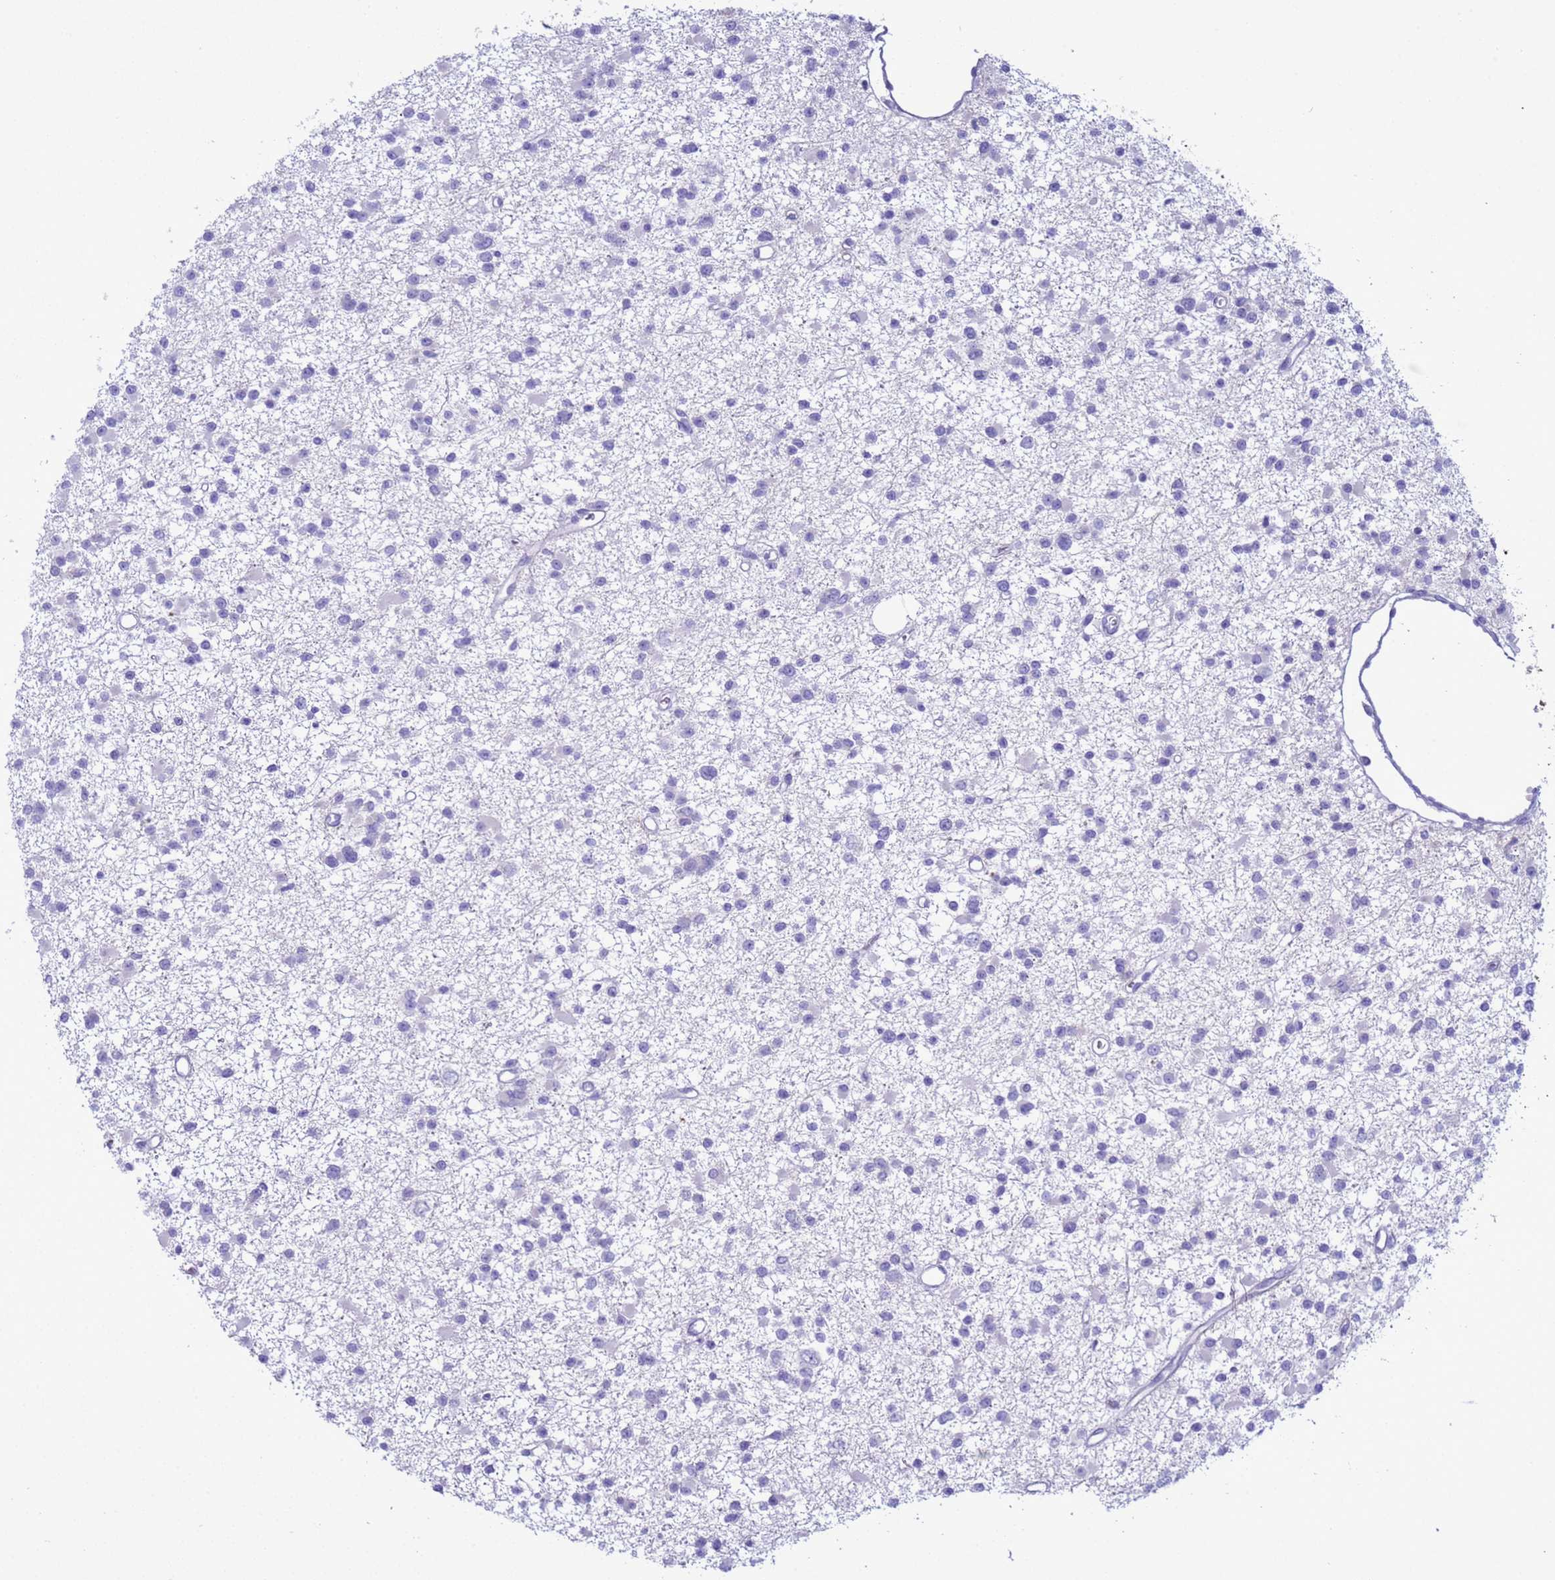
{"staining": {"intensity": "negative", "quantity": "none", "location": "none"}, "tissue": "glioma", "cell_type": "Tumor cells", "image_type": "cancer", "snomed": [{"axis": "morphology", "description": "Glioma, malignant, Low grade"}, {"axis": "topography", "description": "Brain"}], "caption": "Immunohistochemical staining of human low-grade glioma (malignant) displays no significant expression in tumor cells.", "gene": "CST4", "patient": {"sex": "female", "age": 22}}